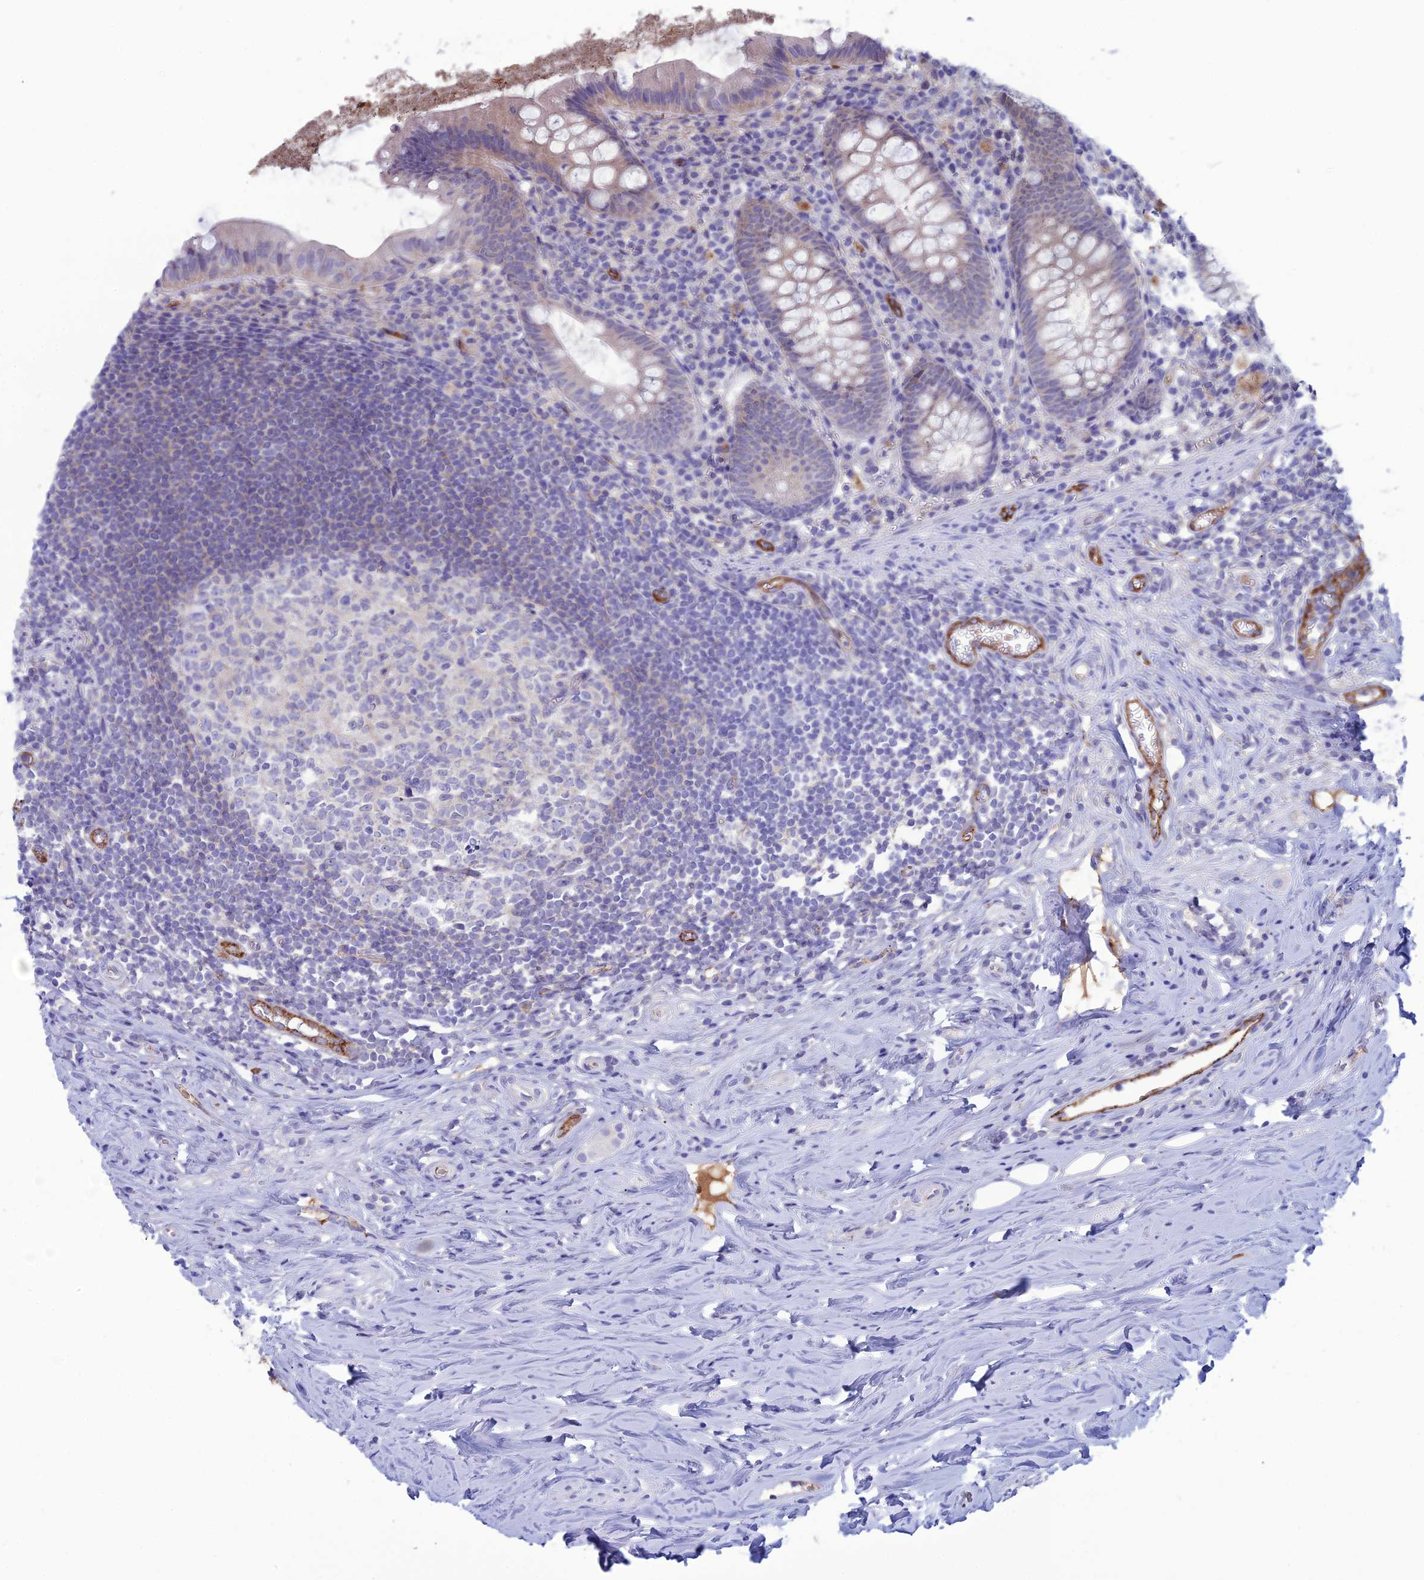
{"staining": {"intensity": "negative", "quantity": "none", "location": "none"}, "tissue": "appendix", "cell_type": "Glandular cells", "image_type": "normal", "snomed": [{"axis": "morphology", "description": "Normal tissue, NOS"}, {"axis": "topography", "description": "Appendix"}], "caption": "Immunohistochemistry (IHC) photomicrograph of benign human appendix stained for a protein (brown), which demonstrates no expression in glandular cells. (Brightfield microscopy of DAB immunohistochemistry at high magnification).", "gene": "CDC42EP5", "patient": {"sex": "female", "age": 51}}